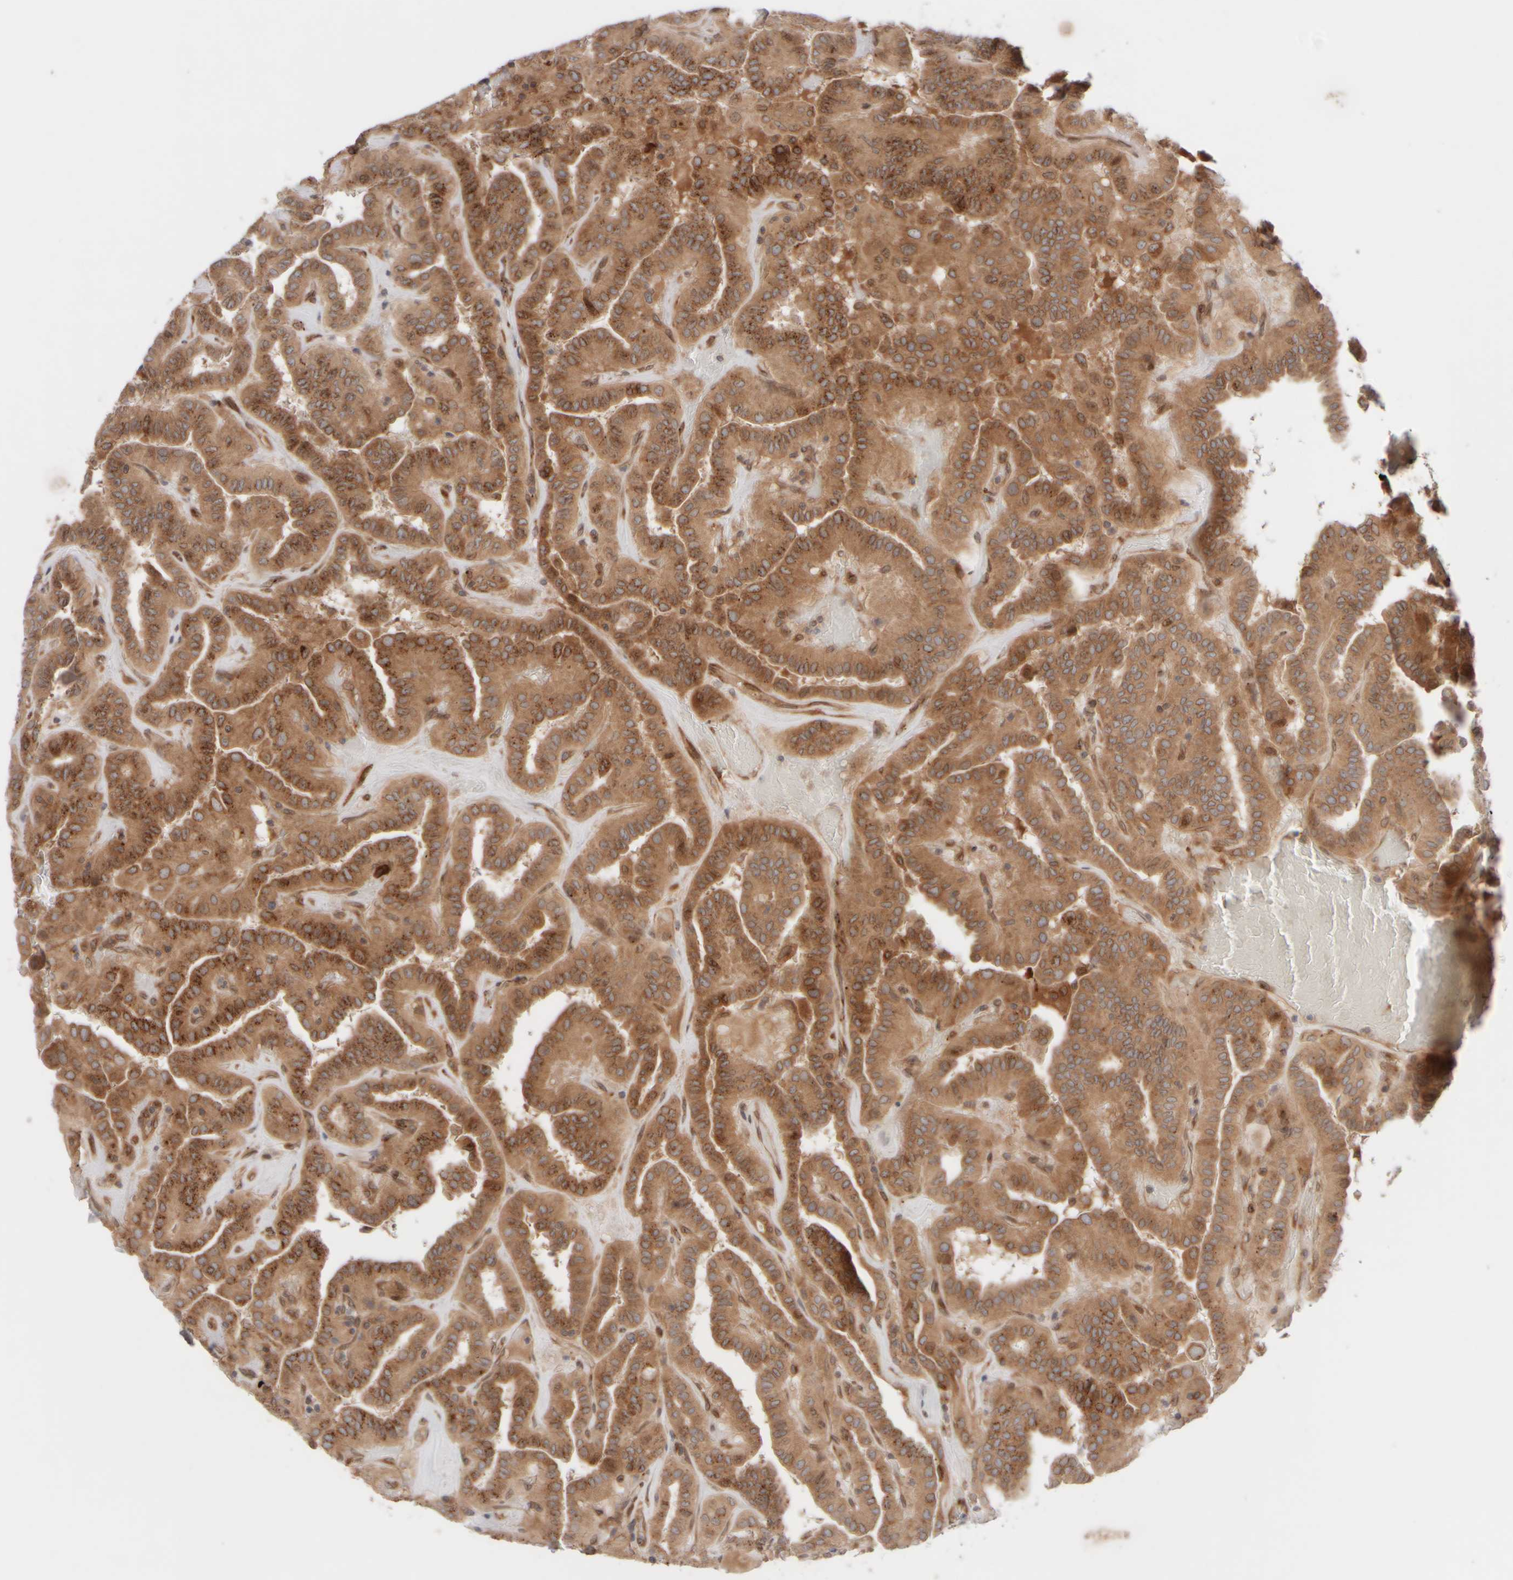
{"staining": {"intensity": "moderate", "quantity": ">75%", "location": "cytoplasmic/membranous"}, "tissue": "thyroid cancer", "cell_type": "Tumor cells", "image_type": "cancer", "snomed": [{"axis": "morphology", "description": "Papillary adenocarcinoma, NOS"}, {"axis": "topography", "description": "Thyroid gland"}], "caption": "Human papillary adenocarcinoma (thyroid) stained with a protein marker displays moderate staining in tumor cells.", "gene": "GCN1", "patient": {"sex": "male", "age": 77}}